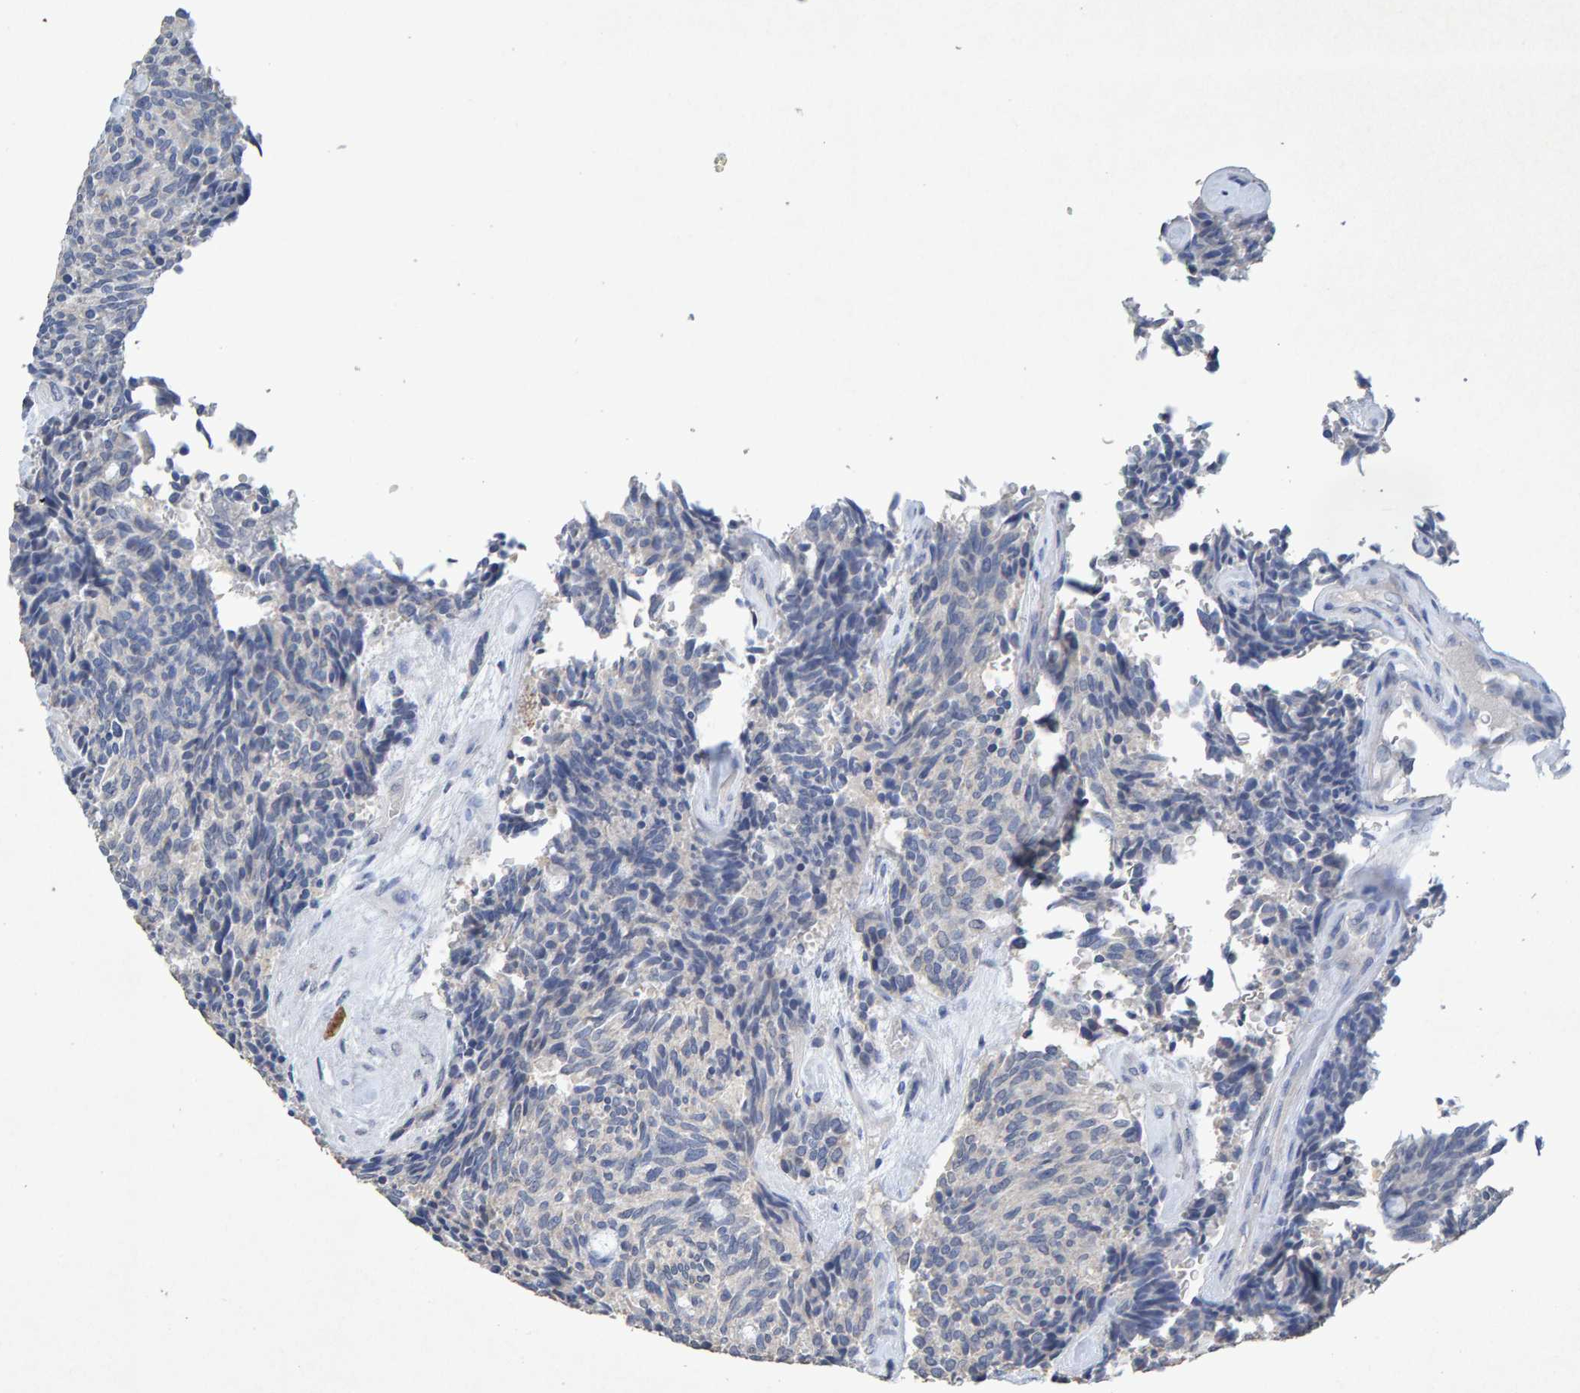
{"staining": {"intensity": "negative", "quantity": "none", "location": "none"}, "tissue": "carcinoid", "cell_type": "Tumor cells", "image_type": "cancer", "snomed": [{"axis": "morphology", "description": "Carcinoid, malignant, NOS"}, {"axis": "topography", "description": "Pancreas"}], "caption": "IHC photomicrograph of neoplastic tissue: human carcinoid stained with DAB (3,3'-diaminobenzidine) exhibits no significant protein positivity in tumor cells. (DAB immunohistochemistry (IHC), high magnification).", "gene": "CTH", "patient": {"sex": "female", "age": 54}}